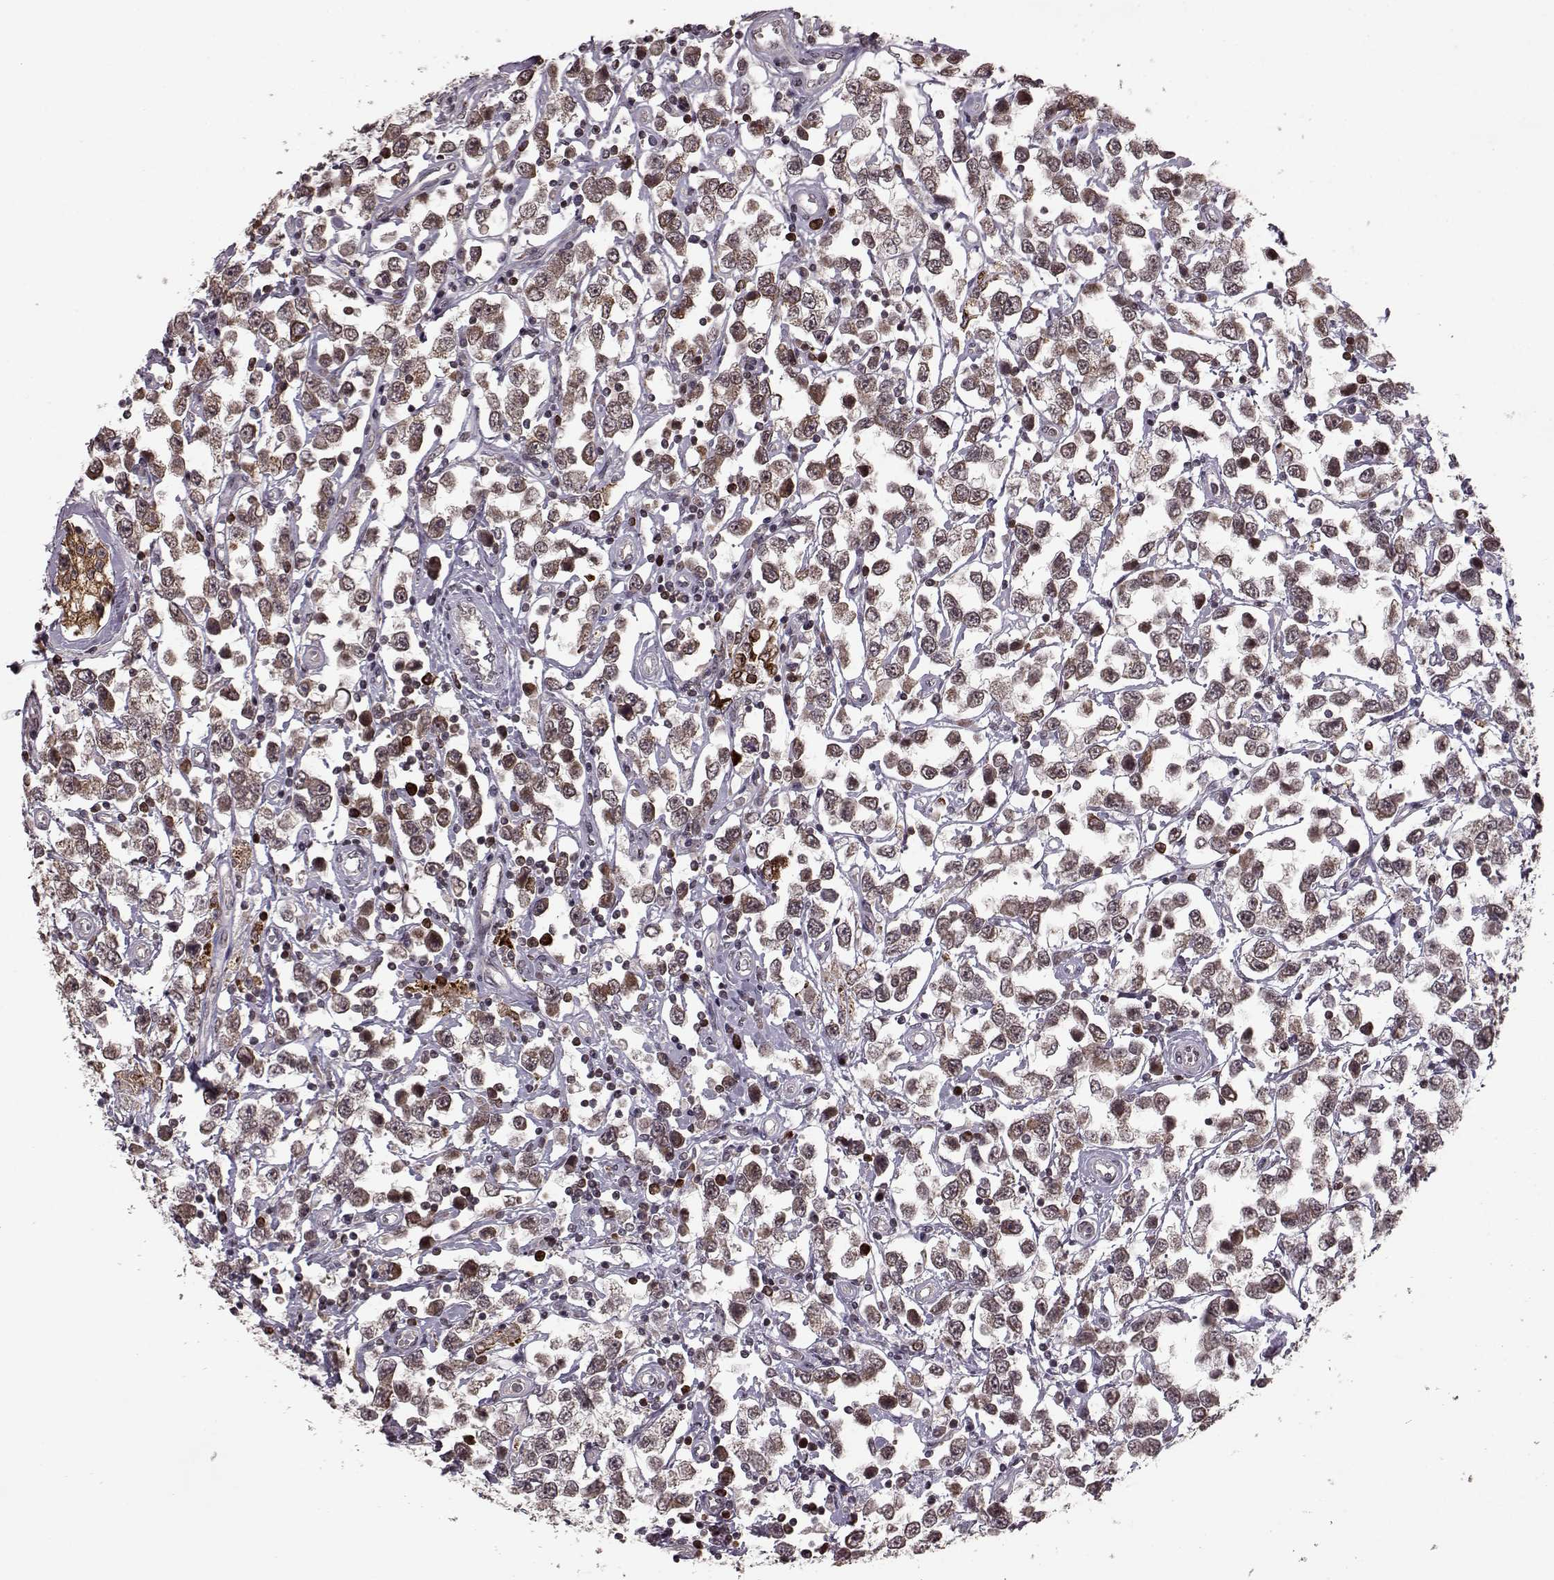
{"staining": {"intensity": "moderate", "quantity": ">75%", "location": "cytoplasmic/membranous"}, "tissue": "testis cancer", "cell_type": "Tumor cells", "image_type": "cancer", "snomed": [{"axis": "morphology", "description": "Seminoma, NOS"}, {"axis": "topography", "description": "Testis"}], "caption": "High-magnification brightfield microscopy of testis cancer (seminoma) stained with DAB (3,3'-diaminobenzidine) (brown) and counterstained with hematoxylin (blue). tumor cells exhibit moderate cytoplasmic/membranous staining is present in about>75% of cells.", "gene": "ELOVL5", "patient": {"sex": "male", "age": 34}}